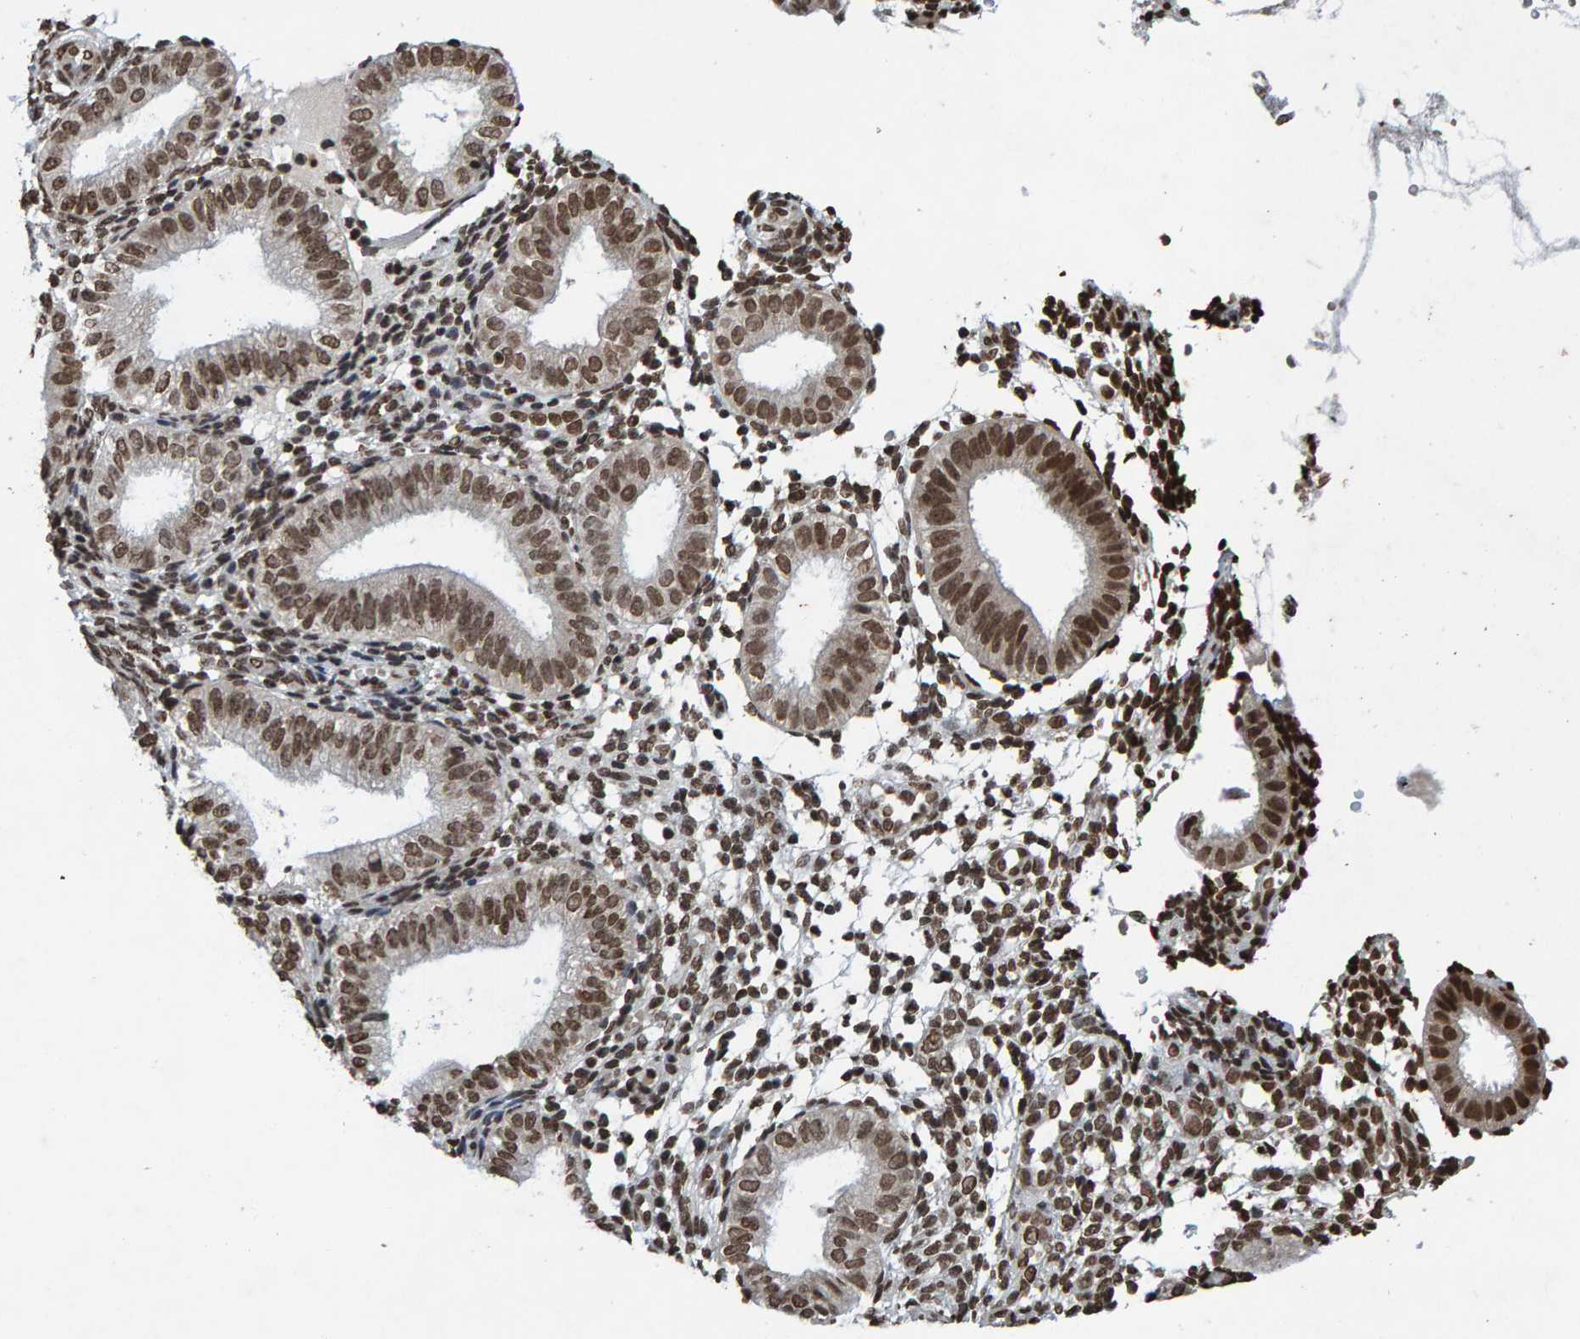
{"staining": {"intensity": "moderate", "quantity": ">75%", "location": "nuclear"}, "tissue": "endometrium", "cell_type": "Cells in endometrial stroma", "image_type": "normal", "snomed": [{"axis": "morphology", "description": "Normal tissue, NOS"}, {"axis": "topography", "description": "Endometrium"}], "caption": "The image reveals immunohistochemical staining of unremarkable endometrium. There is moderate nuclear expression is present in approximately >75% of cells in endometrial stroma.", "gene": "H2AZ1", "patient": {"sex": "female", "age": 39}}